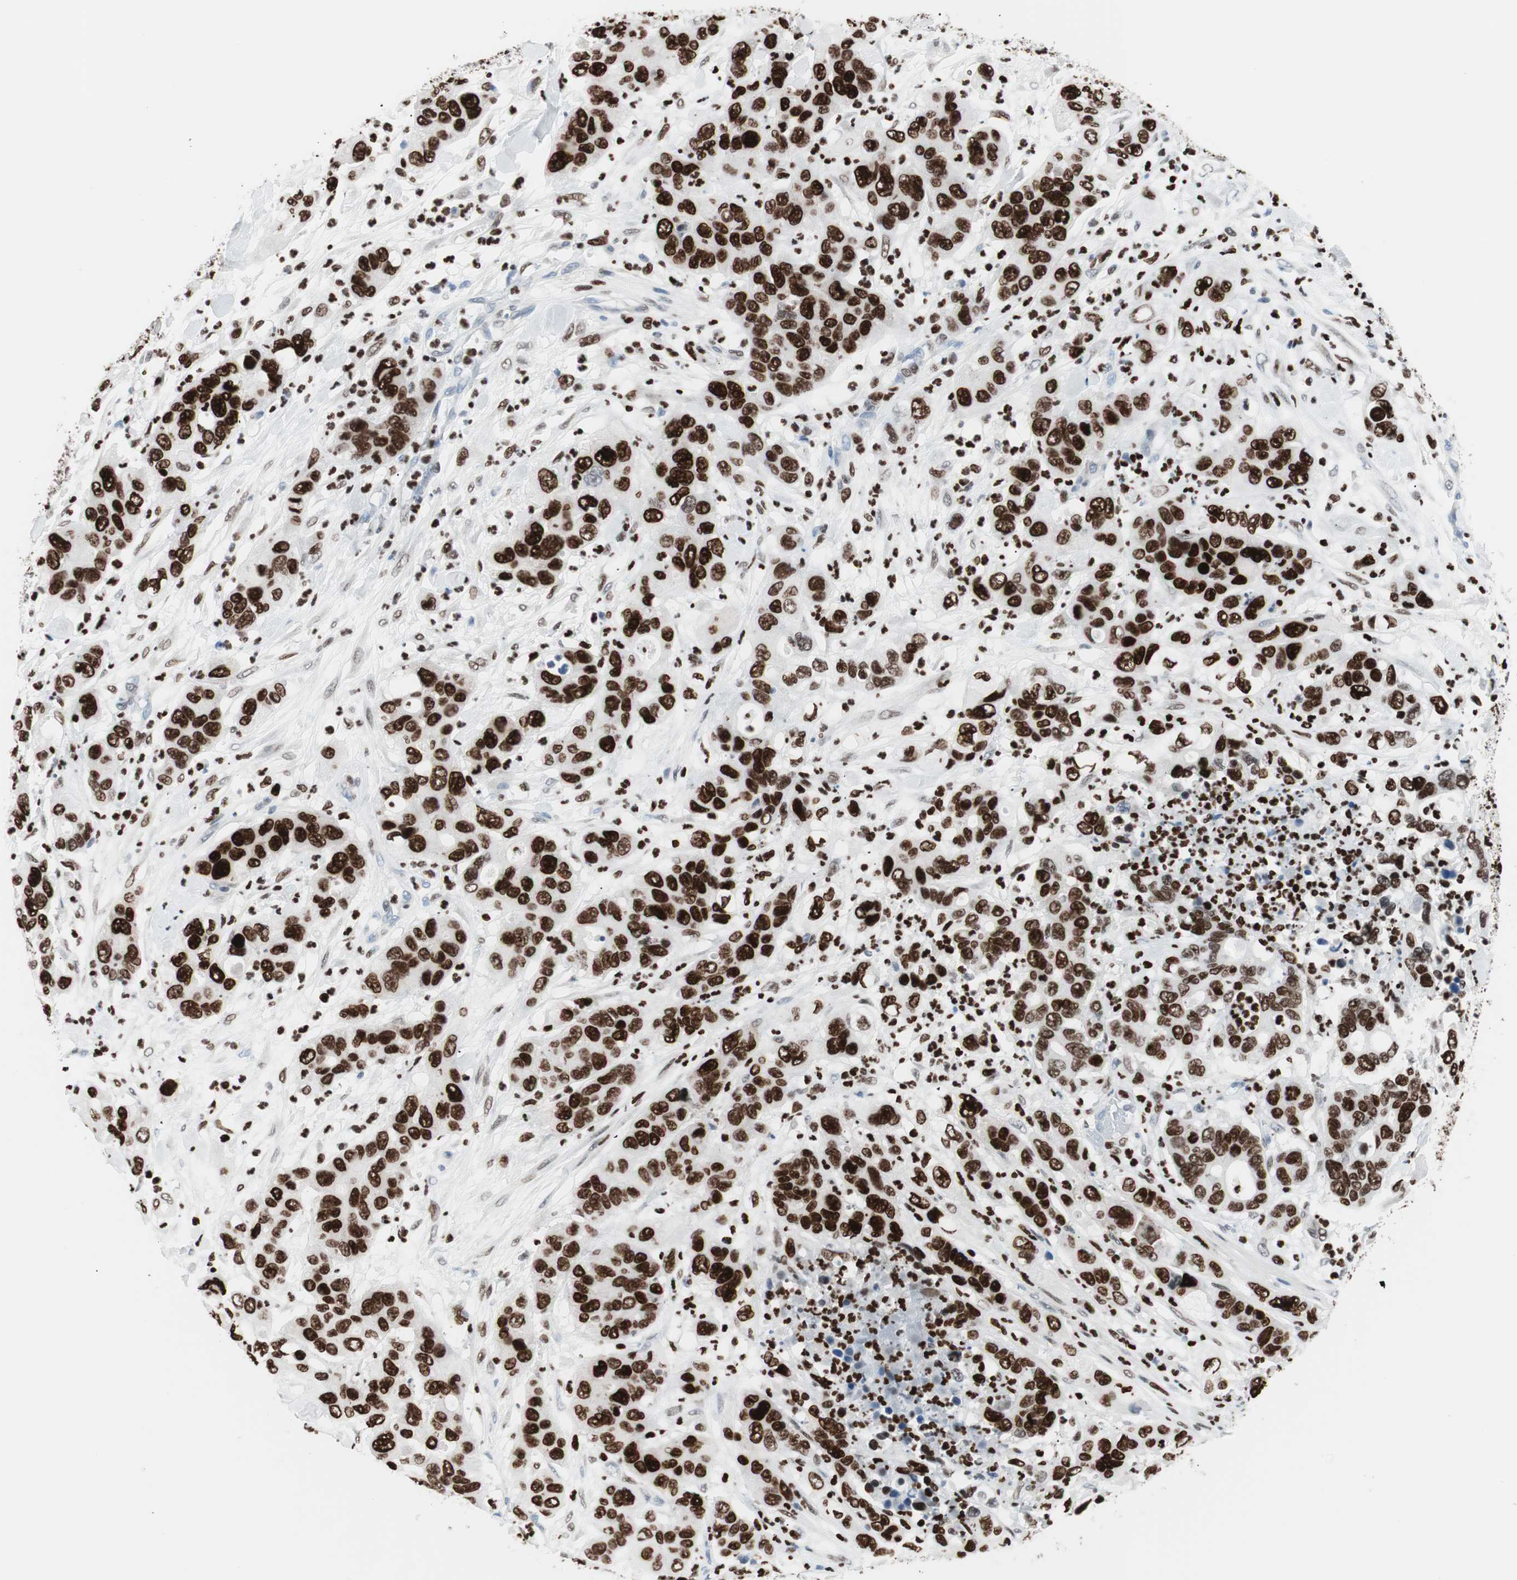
{"staining": {"intensity": "strong", "quantity": ">75%", "location": "nuclear"}, "tissue": "pancreatic cancer", "cell_type": "Tumor cells", "image_type": "cancer", "snomed": [{"axis": "morphology", "description": "Adenocarcinoma, NOS"}, {"axis": "topography", "description": "Pancreas"}], "caption": "Adenocarcinoma (pancreatic) stained for a protein demonstrates strong nuclear positivity in tumor cells. The protein is stained brown, and the nuclei are stained in blue (DAB IHC with brightfield microscopy, high magnification).", "gene": "CEBPB", "patient": {"sex": "female", "age": 71}}